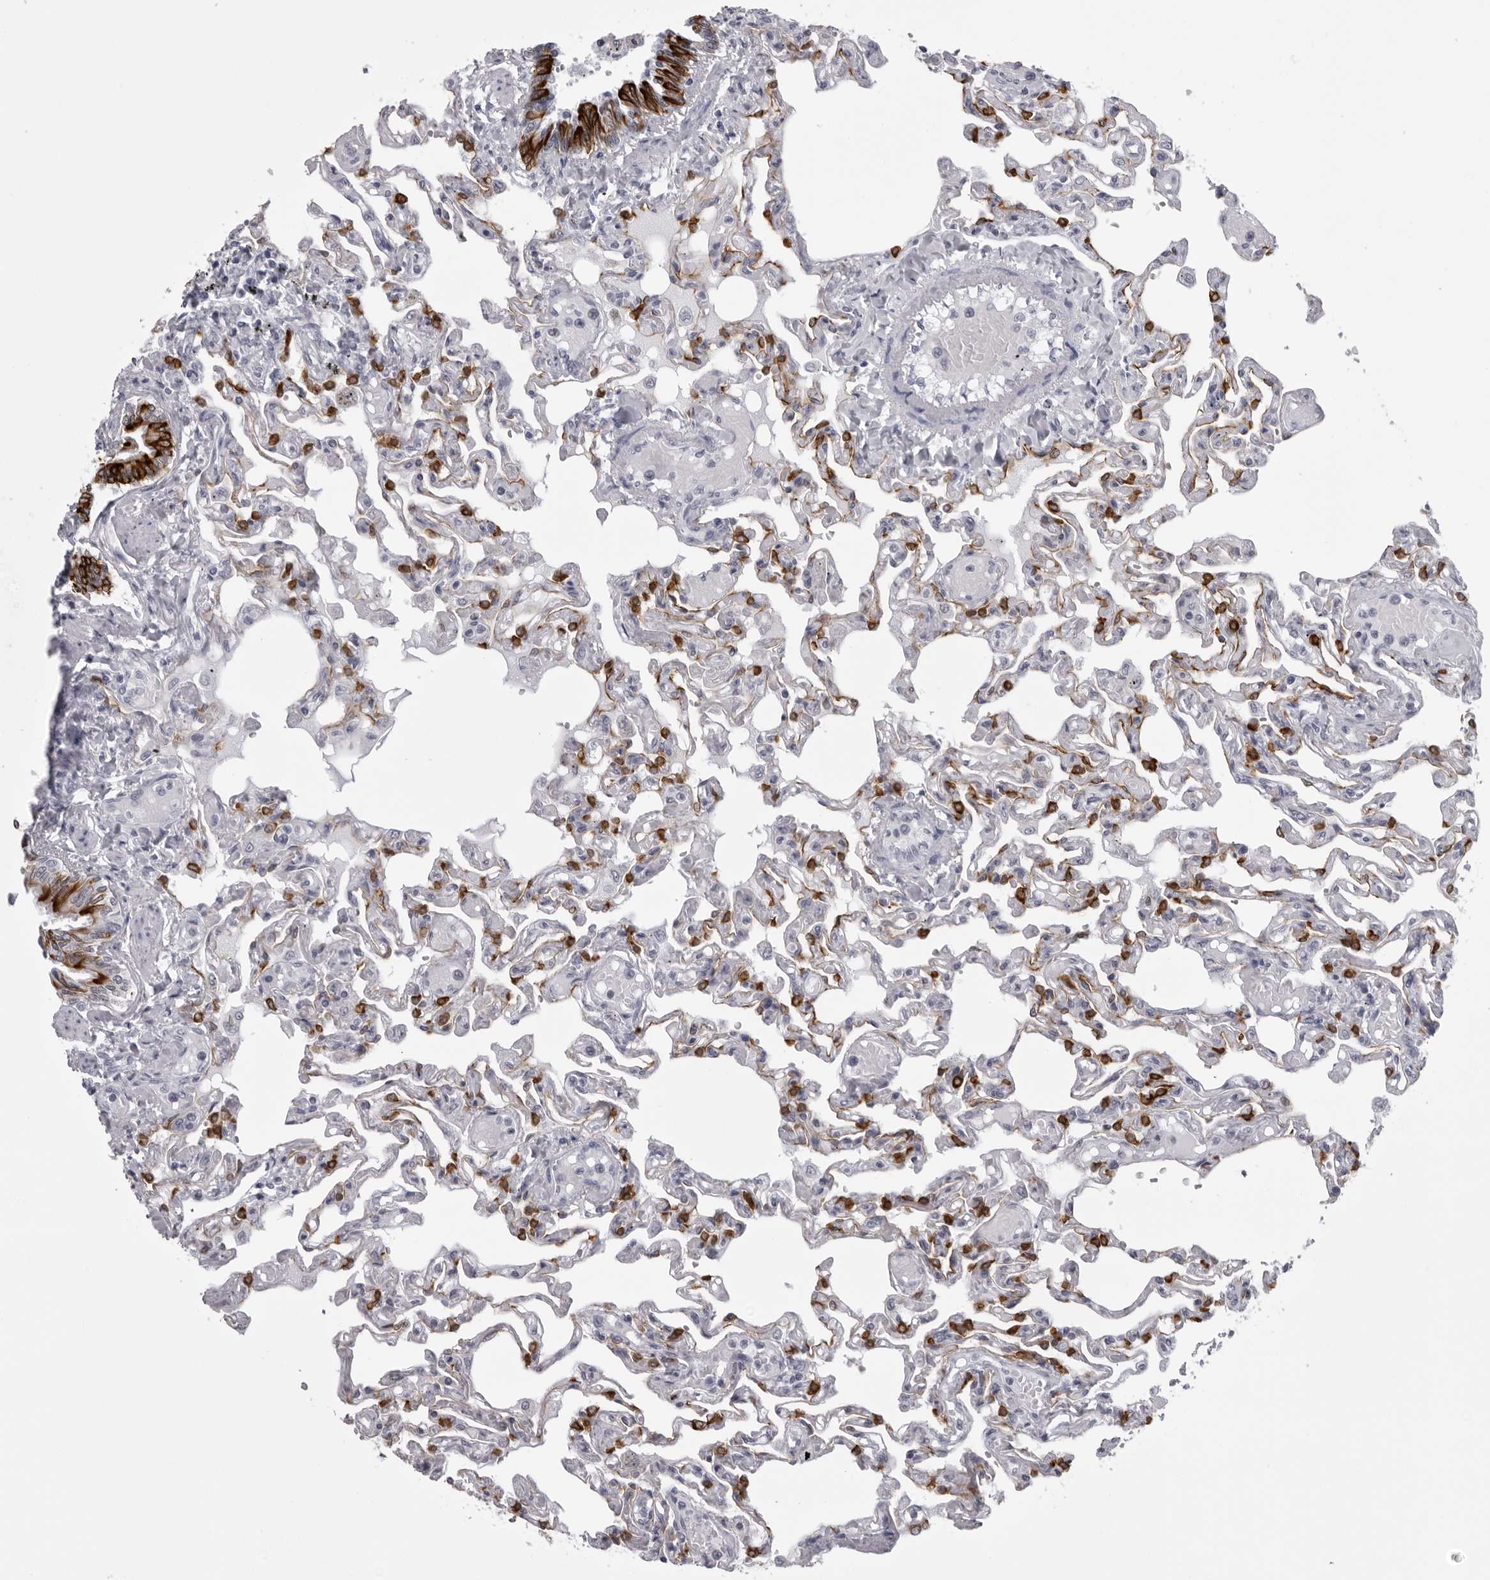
{"staining": {"intensity": "strong", "quantity": "25%-75%", "location": "cytoplasmic/membranous"}, "tissue": "lung", "cell_type": "Alveolar cells", "image_type": "normal", "snomed": [{"axis": "morphology", "description": "Normal tissue, NOS"}, {"axis": "topography", "description": "Lung"}], "caption": "High-magnification brightfield microscopy of unremarkable lung stained with DAB (3,3'-diaminobenzidine) (brown) and counterstained with hematoxylin (blue). alveolar cells exhibit strong cytoplasmic/membranous expression is present in approximately25%-75% of cells.", "gene": "UROD", "patient": {"sex": "male", "age": 21}}